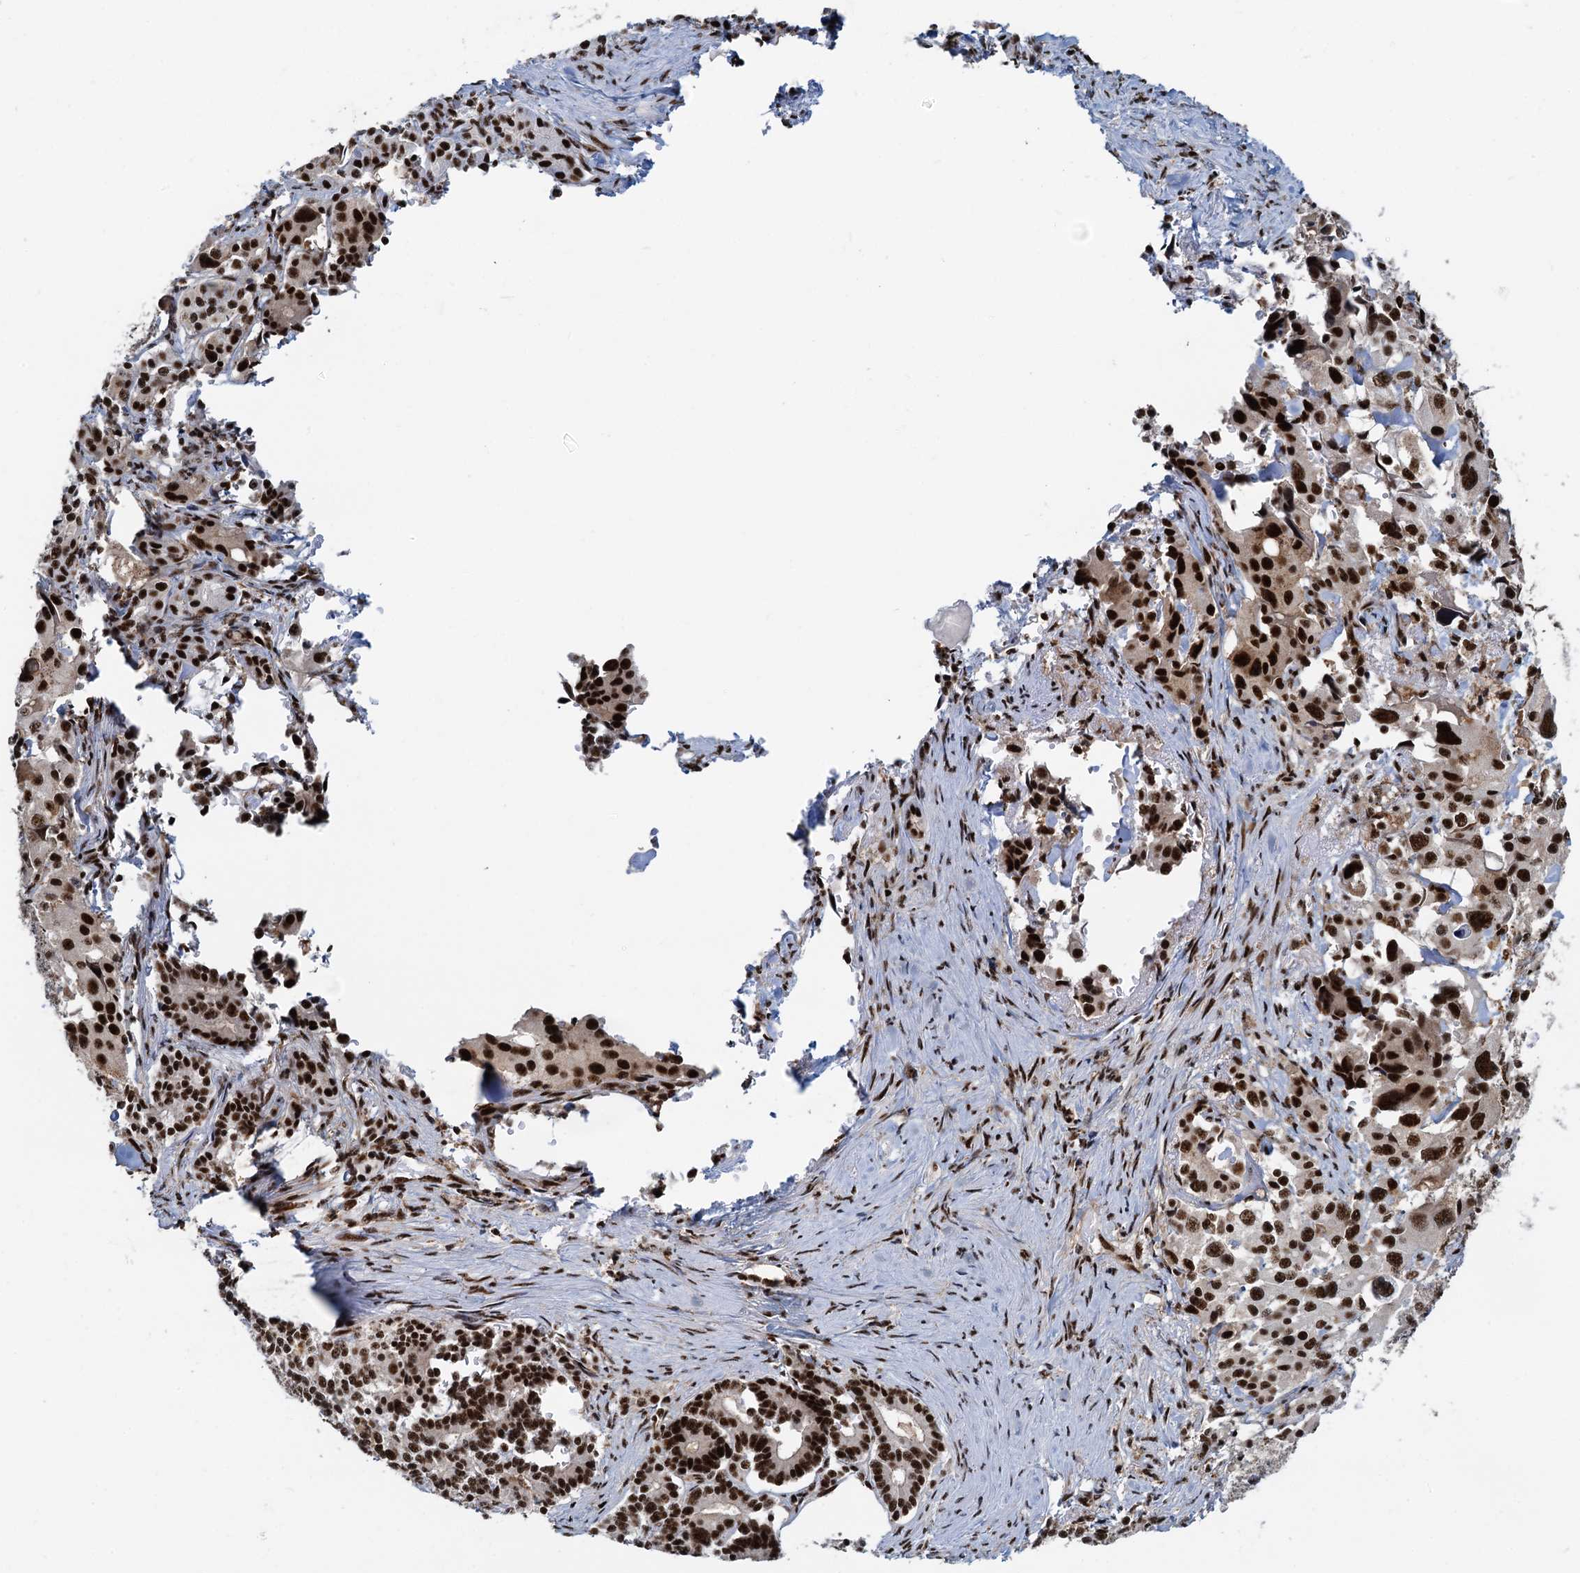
{"staining": {"intensity": "strong", "quantity": ">75%", "location": "nuclear"}, "tissue": "pancreatic cancer", "cell_type": "Tumor cells", "image_type": "cancer", "snomed": [{"axis": "morphology", "description": "Adenocarcinoma, NOS"}, {"axis": "topography", "description": "Pancreas"}], "caption": "This image reveals IHC staining of human pancreatic adenocarcinoma, with high strong nuclear staining in about >75% of tumor cells.", "gene": "RBM26", "patient": {"sex": "female", "age": 74}}